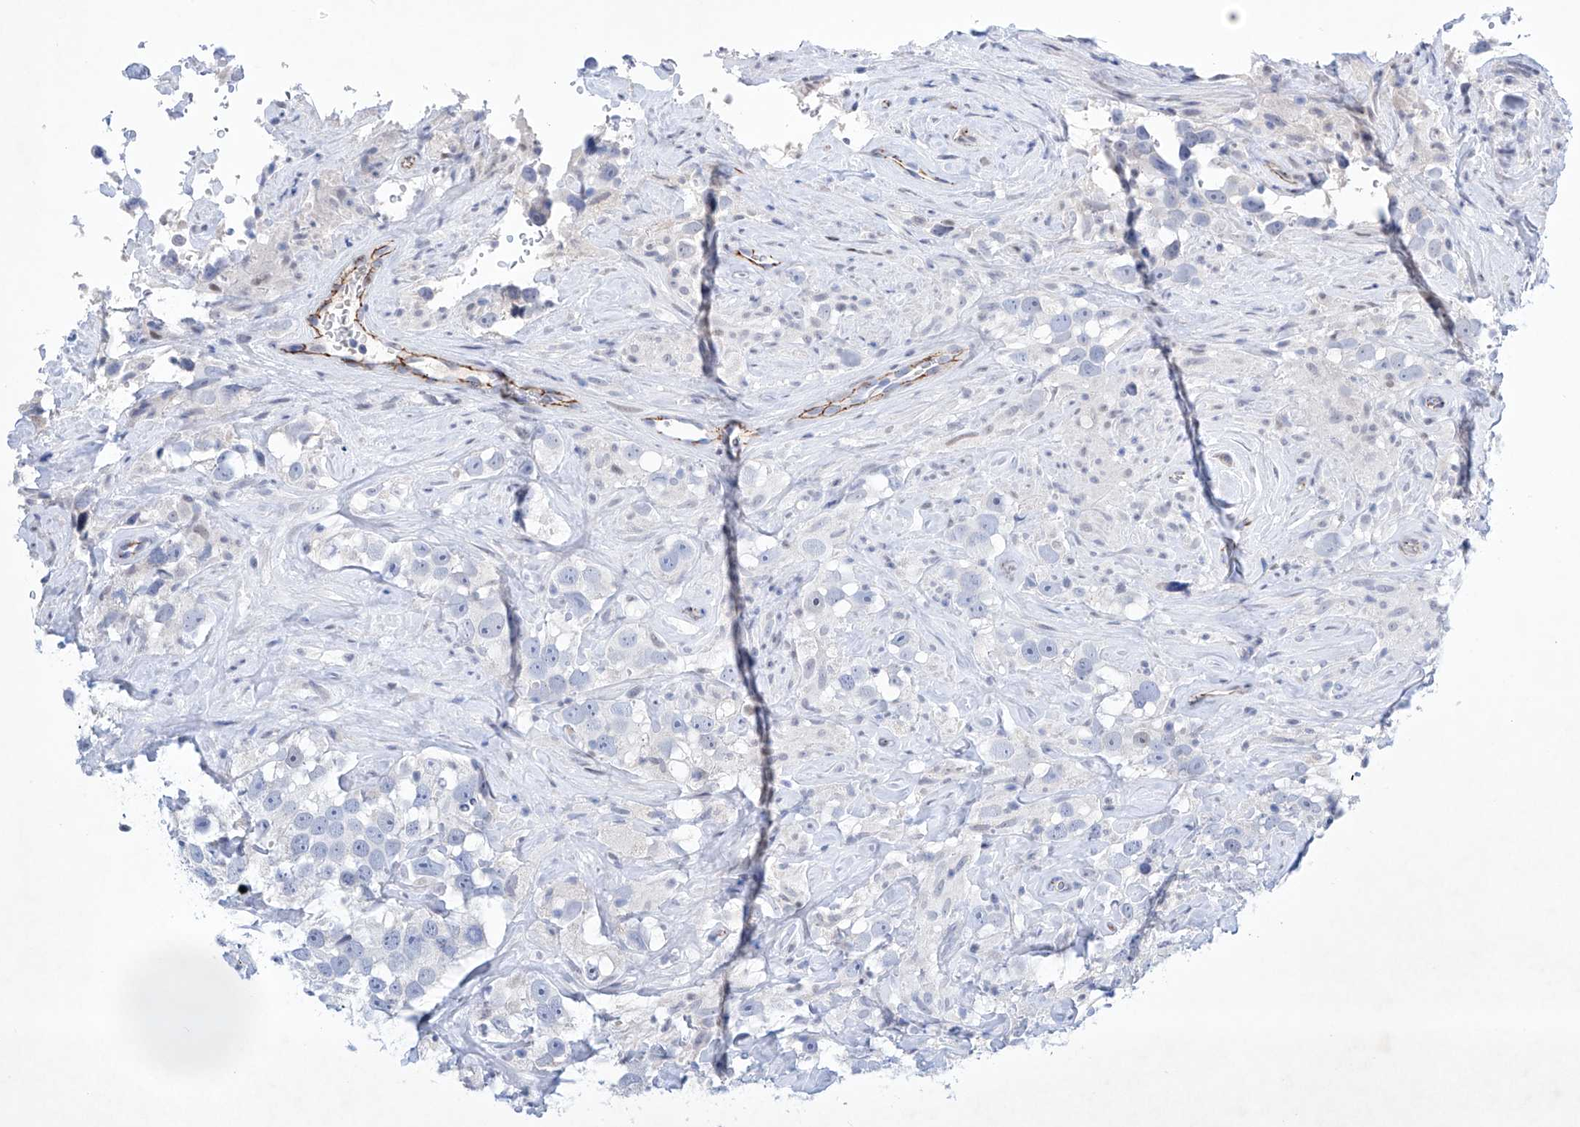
{"staining": {"intensity": "negative", "quantity": "none", "location": "none"}, "tissue": "testis cancer", "cell_type": "Tumor cells", "image_type": "cancer", "snomed": [{"axis": "morphology", "description": "Seminoma, NOS"}, {"axis": "topography", "description": "Testis"}], "caption": "This is an immunohistochemistry micrograph of seminoma (testis). There is no staining in tumor cells.", "gene": "ETV7", "patient": {"sex": "male", "age": 49}}